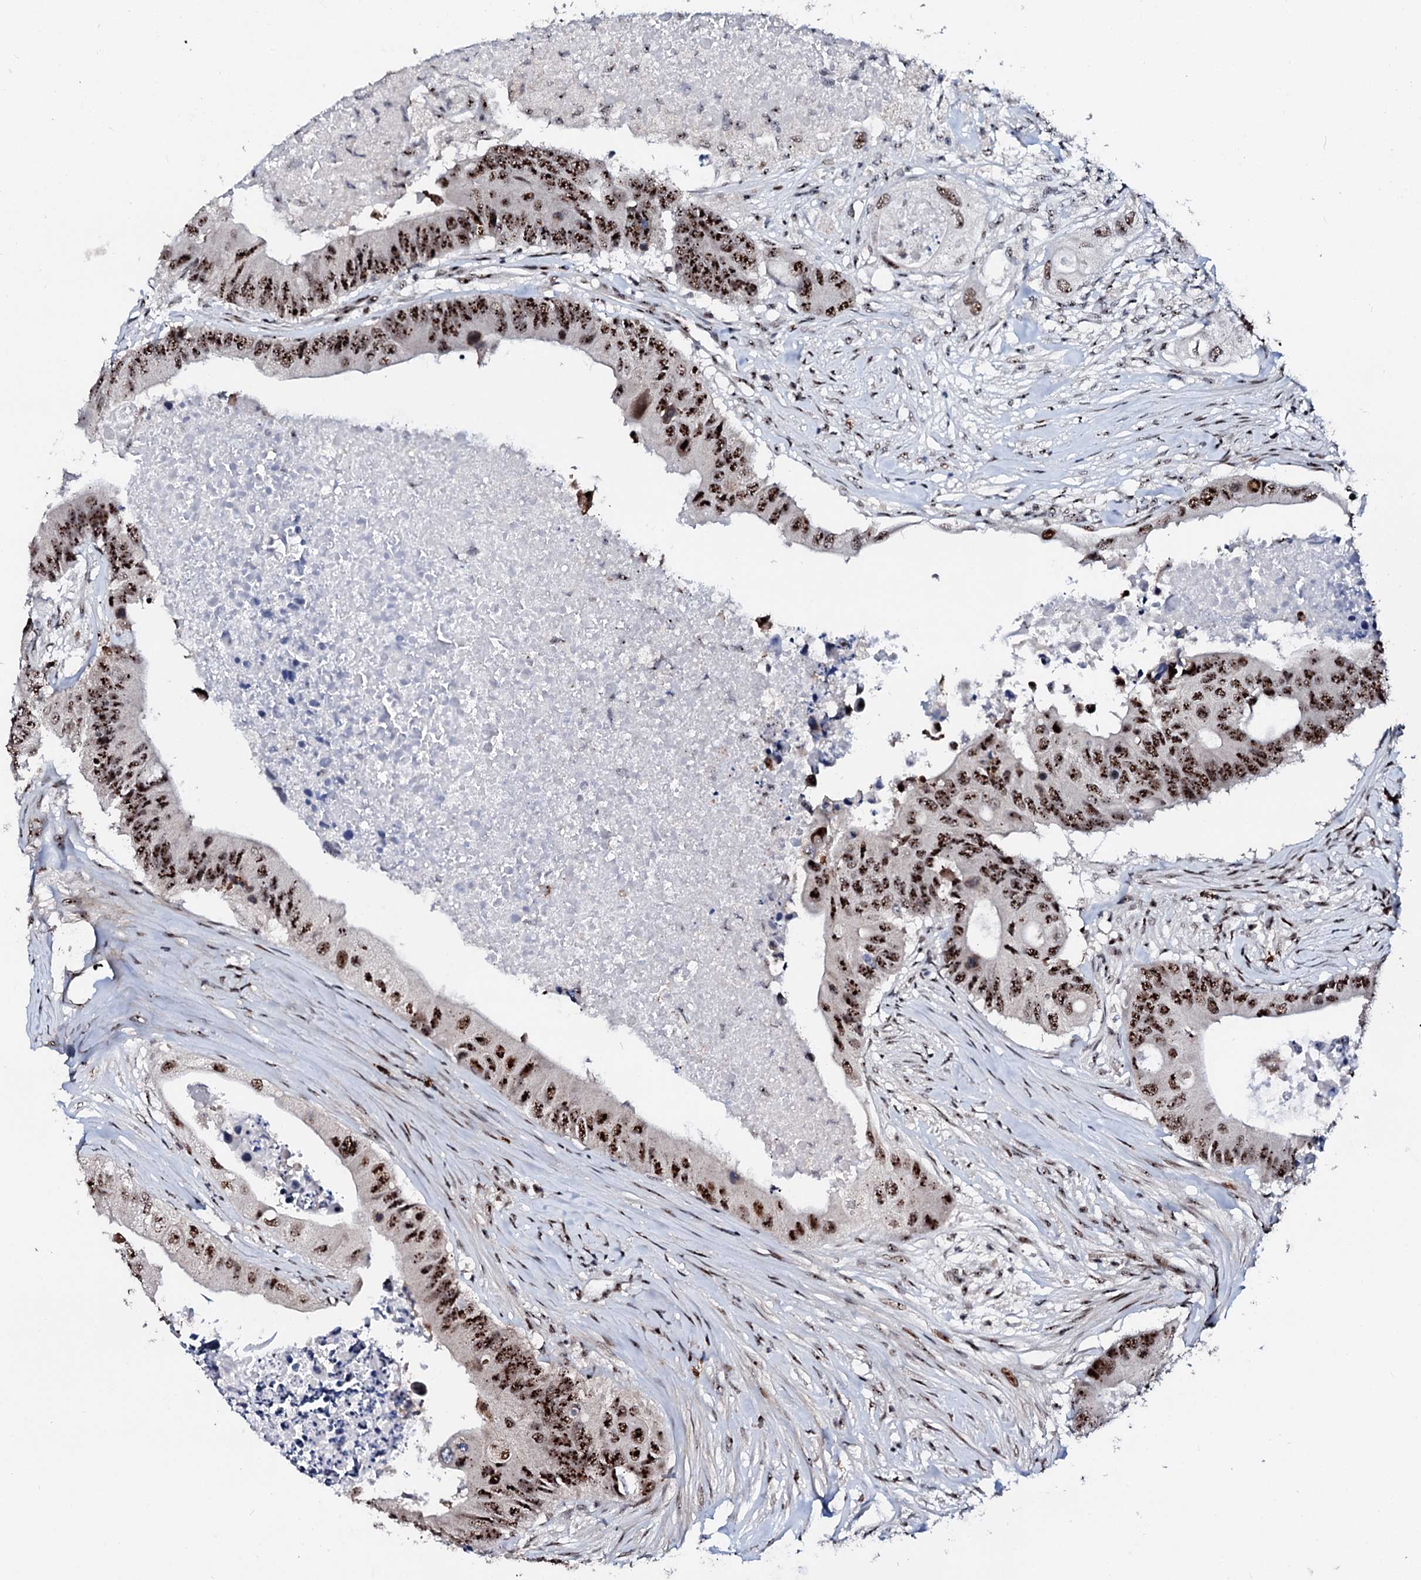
{"staining": {"intensity": "strong", "quantity": ">75%", "location": "nuclear"}, "tissue": "colorectal cancer", "cell_type": "Tumor cells", "image_type": "cancer", "snomed": [{"axis": "morphology", "description": "Adenocarcinoma, NOS"}, {"axis": "topography", "description": "Colon"}], "caption": "The photomicrograph displays a brown stain indicating the presence of a protein in the nuclear of tumor cells in colorectal cancer.", "gene": "NEUROG3", "patient": {"sex": "male", "age": 71}}